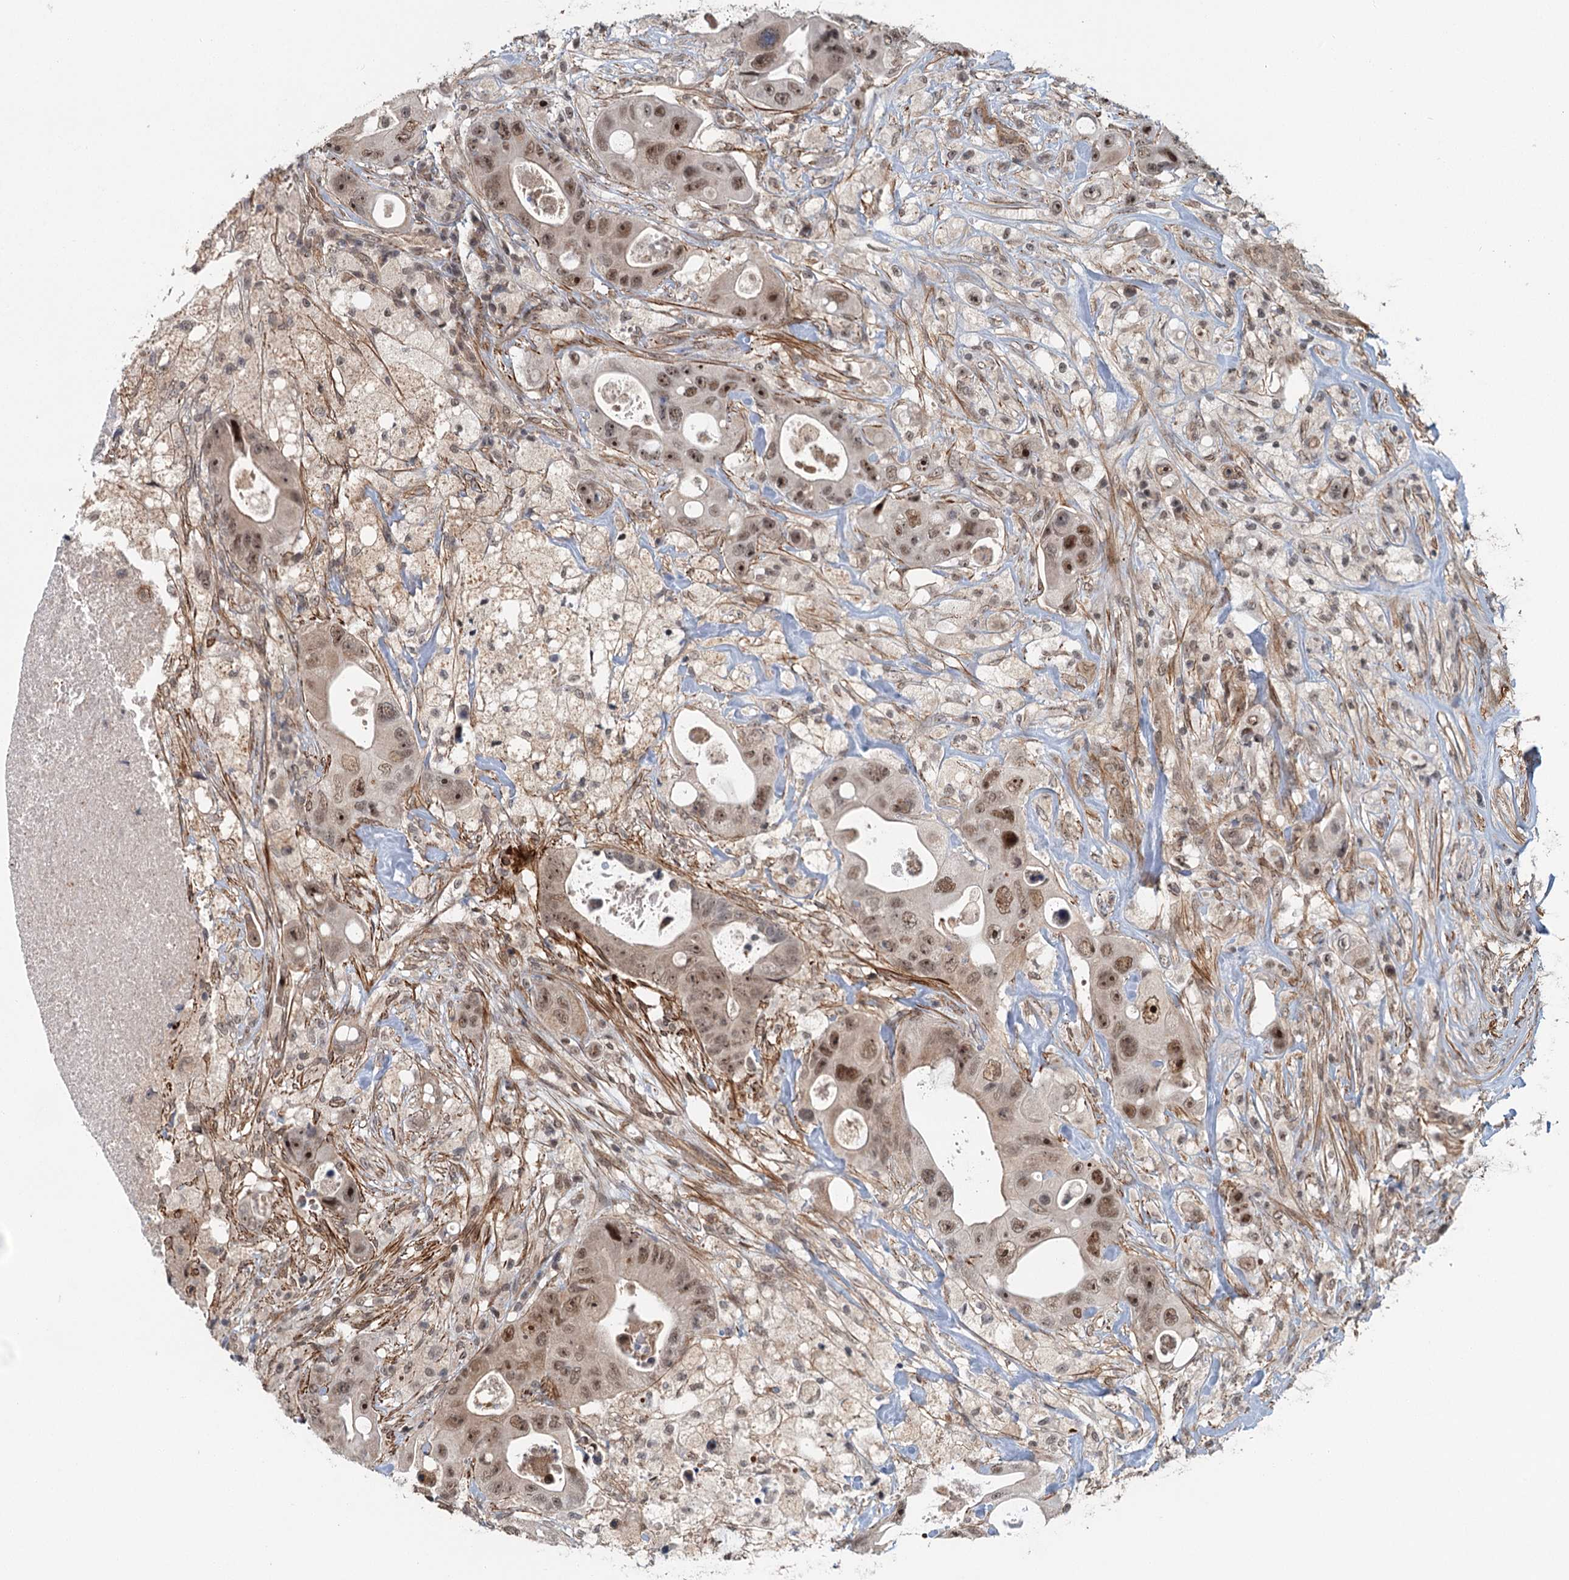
{"staining": {"intensity": "moderate", "quantity": ">75%", "location": "nuclear"}, "tissue": "colorectal cancer", "cell_type": "Tumor cells", "image_type": "cancer", "snomed": [{"axis": "morphology", "description": "Adenocarcinoma, NOS"}, {"axis": "topography", "description": "Colon"}], "caption": "Colorectal adenocarcinoma stained with a brown dye displays moderate nuclear positive staining in approximately >75% of tumor cells.", "gene": "TAS2R42", "patient": {"sex": "female", "age": 46}}